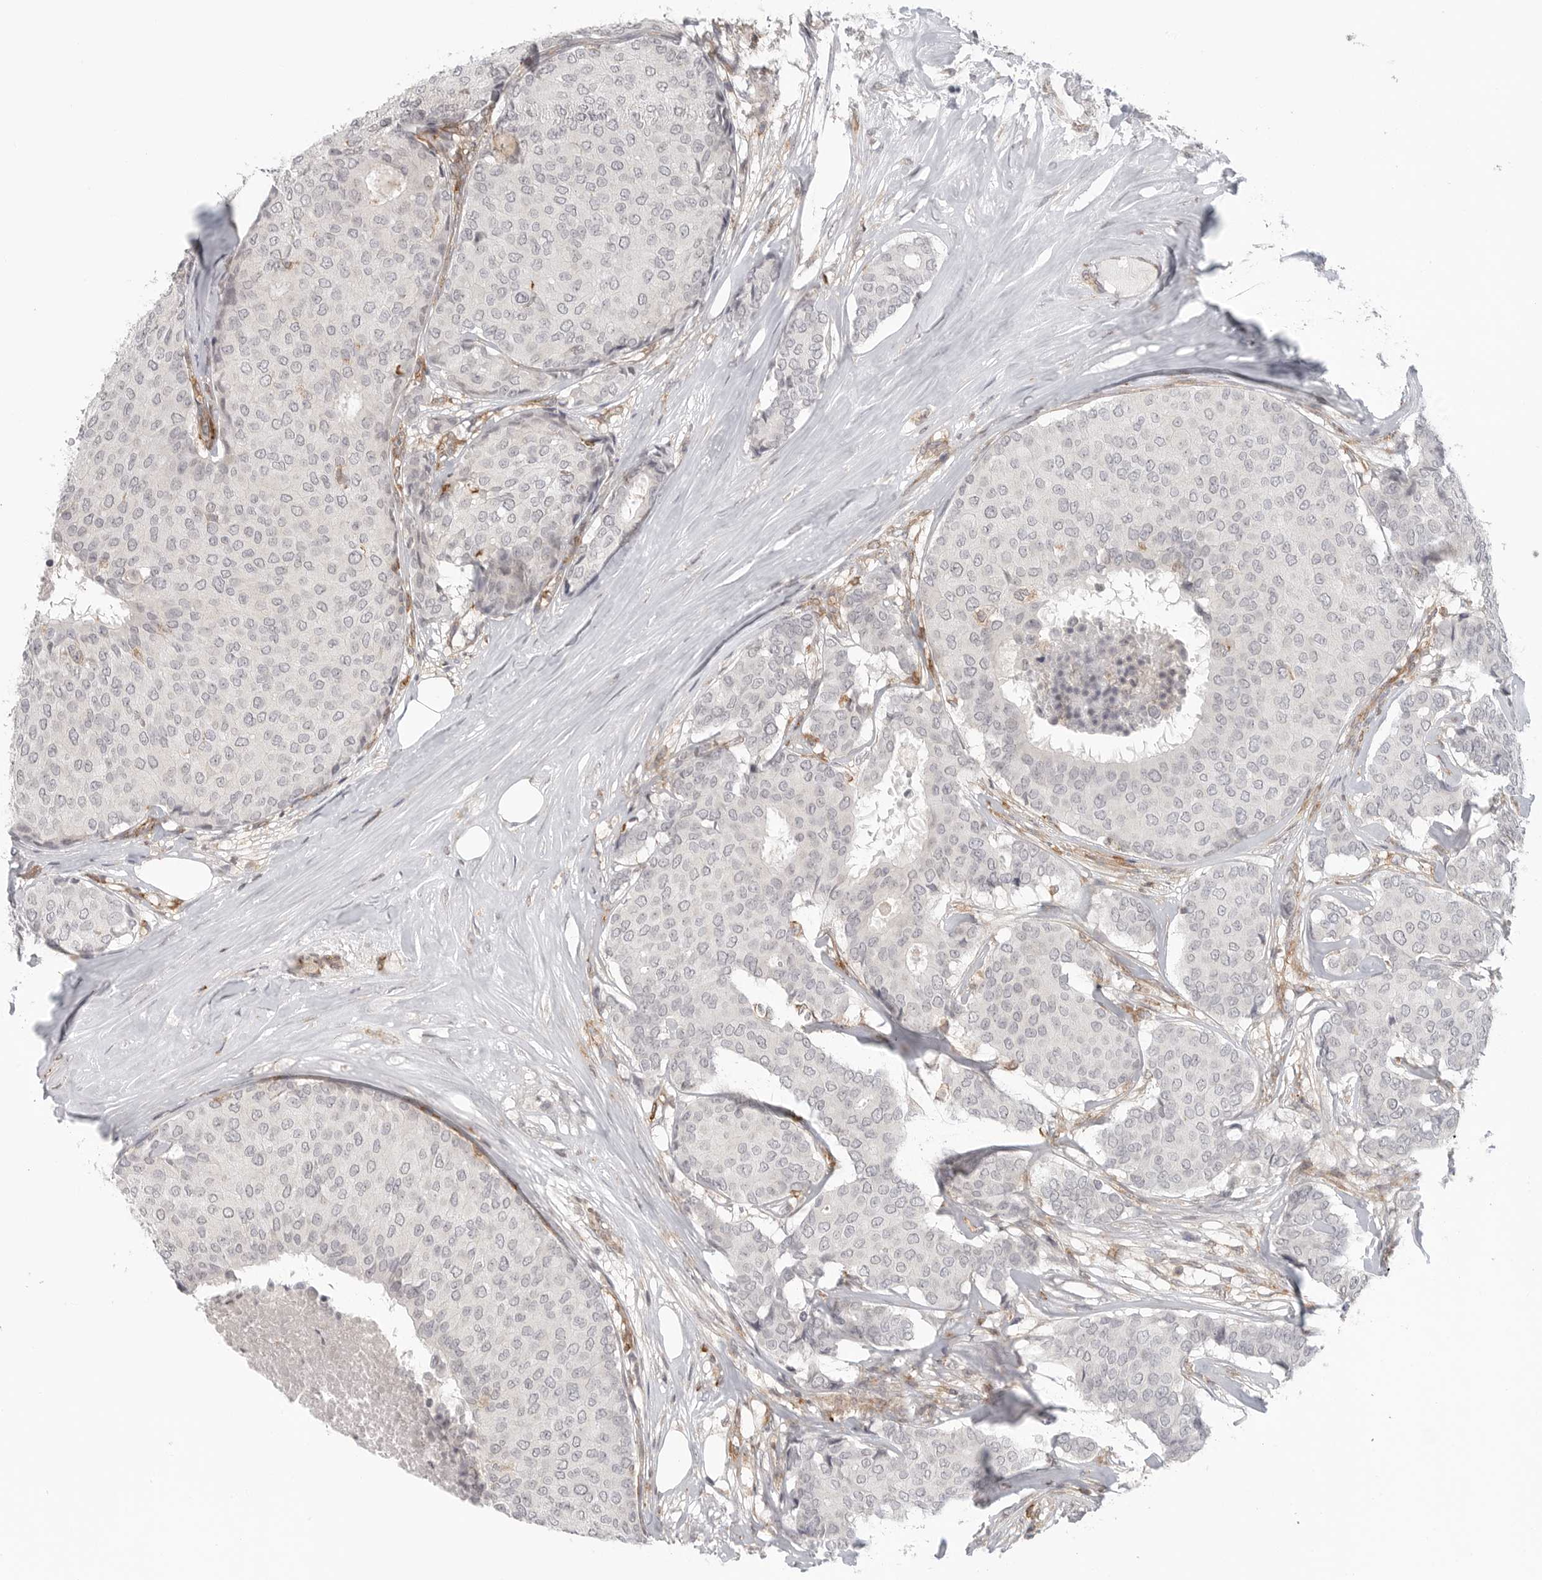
{"staining": {"intensity": "negative", "quantity": "none", "location": "none"}, "tissue": "breast cancer", "cell_type": "Tumor cells", "image_type": "cancer", "snomed": [{"axis": "morphology", "description": "Duct carcinoma"}, {"axis": "topography", "description": "Breast"}], "caption": "The micrograph shows no significant expression in tumor cells of breast cancer (infiltrating ductal carcinoma).", "gene": "SH3KBP1", "patient": {"sex": "female", "age": 75}}